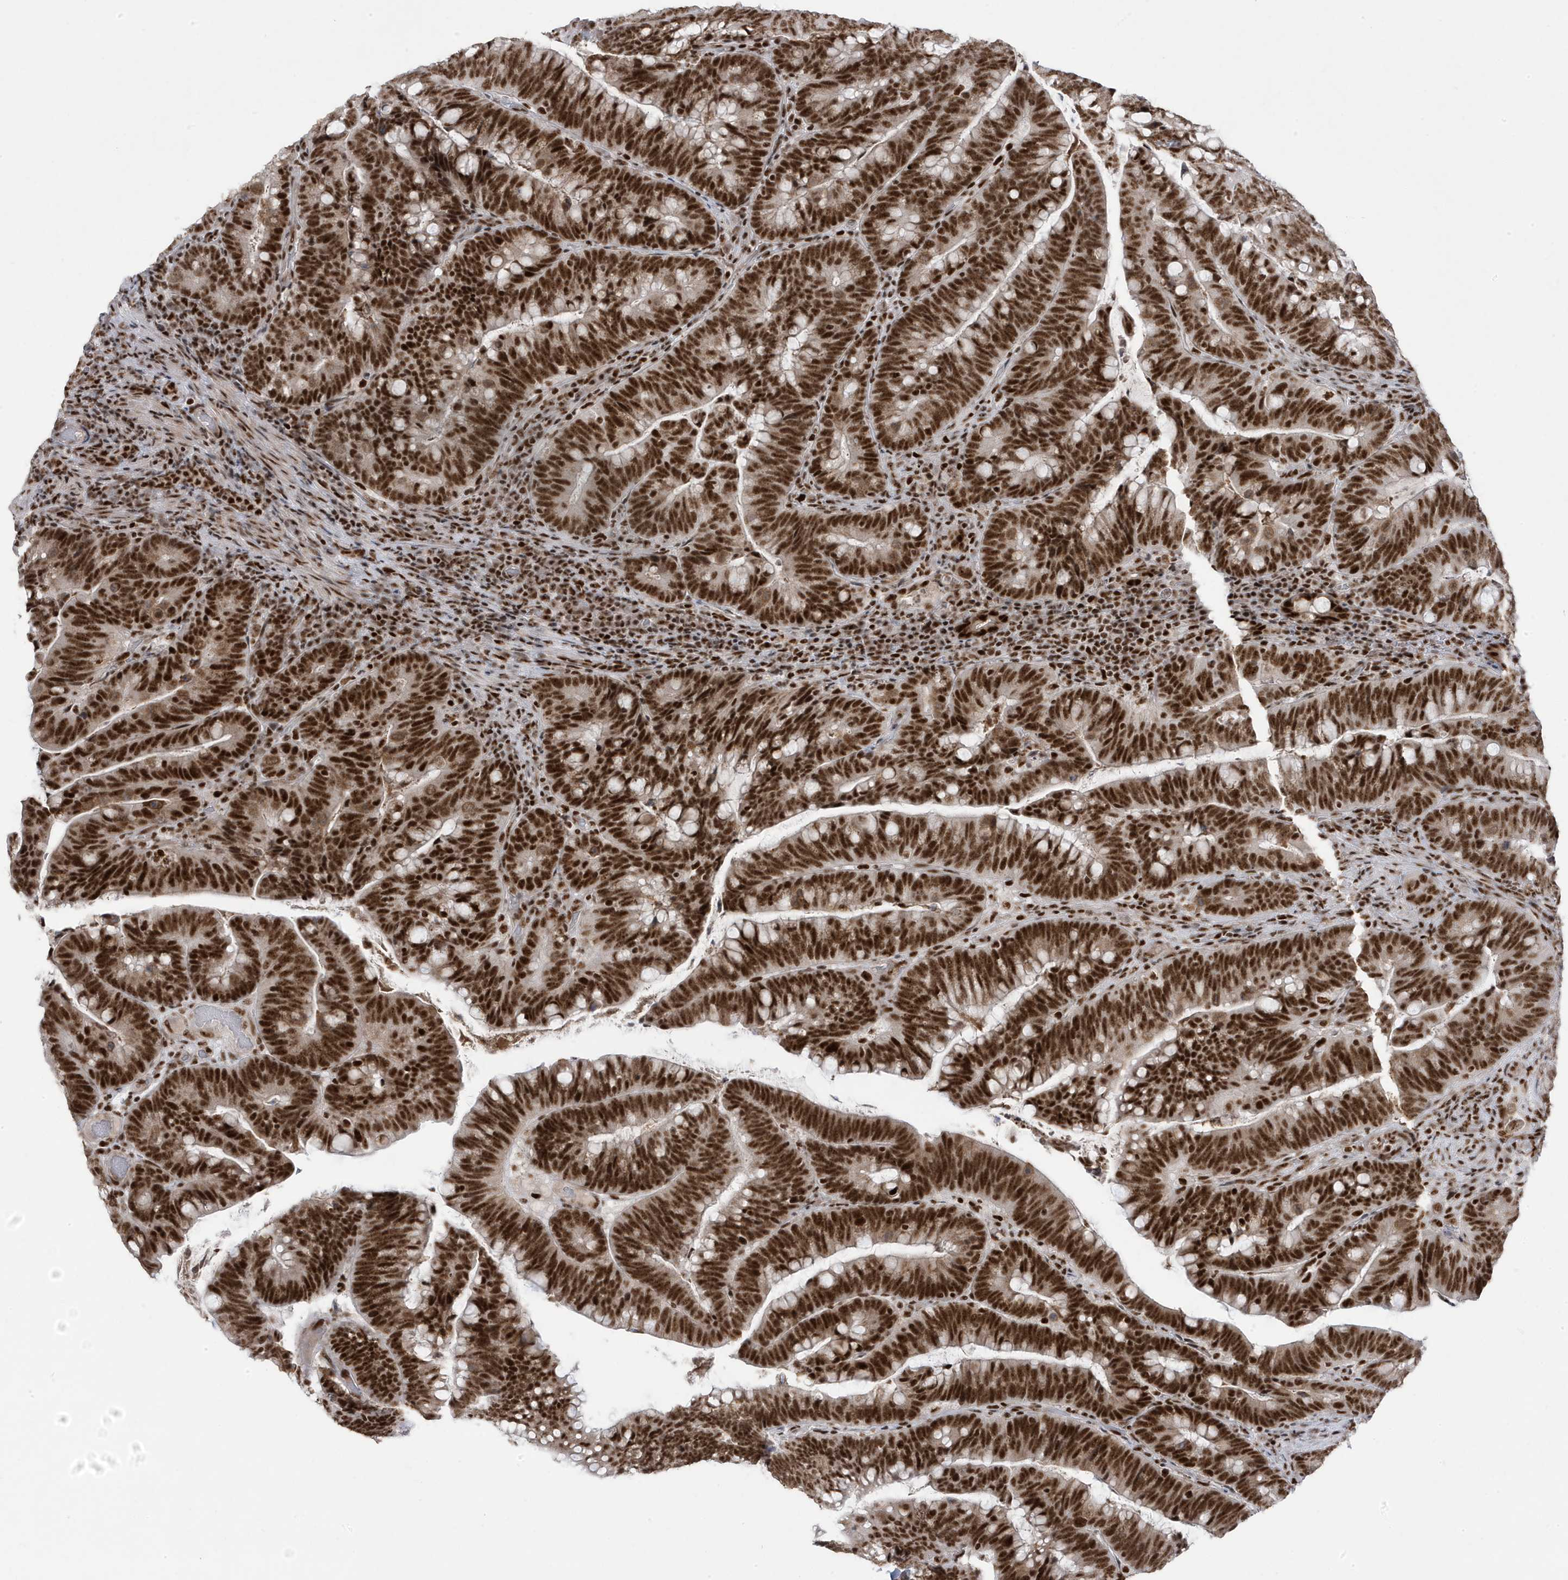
{"staining": {"intensity": "strong", "quantity": ">75%", "location": "nuclear"}, "tissue": "colorectal cancer", "cell_type": "Tumor cells", "image_type": "cancer", "snomed": [{"axis": "morphology", "description": "Adenocarcinoma, NOS"}, {"axis": "topography", "description": "Colon"}], "caption": "DAB (3,3'-diaminobenzidine) immunohistochemical staining of human colorectal adenocarcinoma shows strong nuclear protein positivity in about >75% of tumor cells.", "gene": "MTREX", "patient": {"sex": "female", "age": 66}}